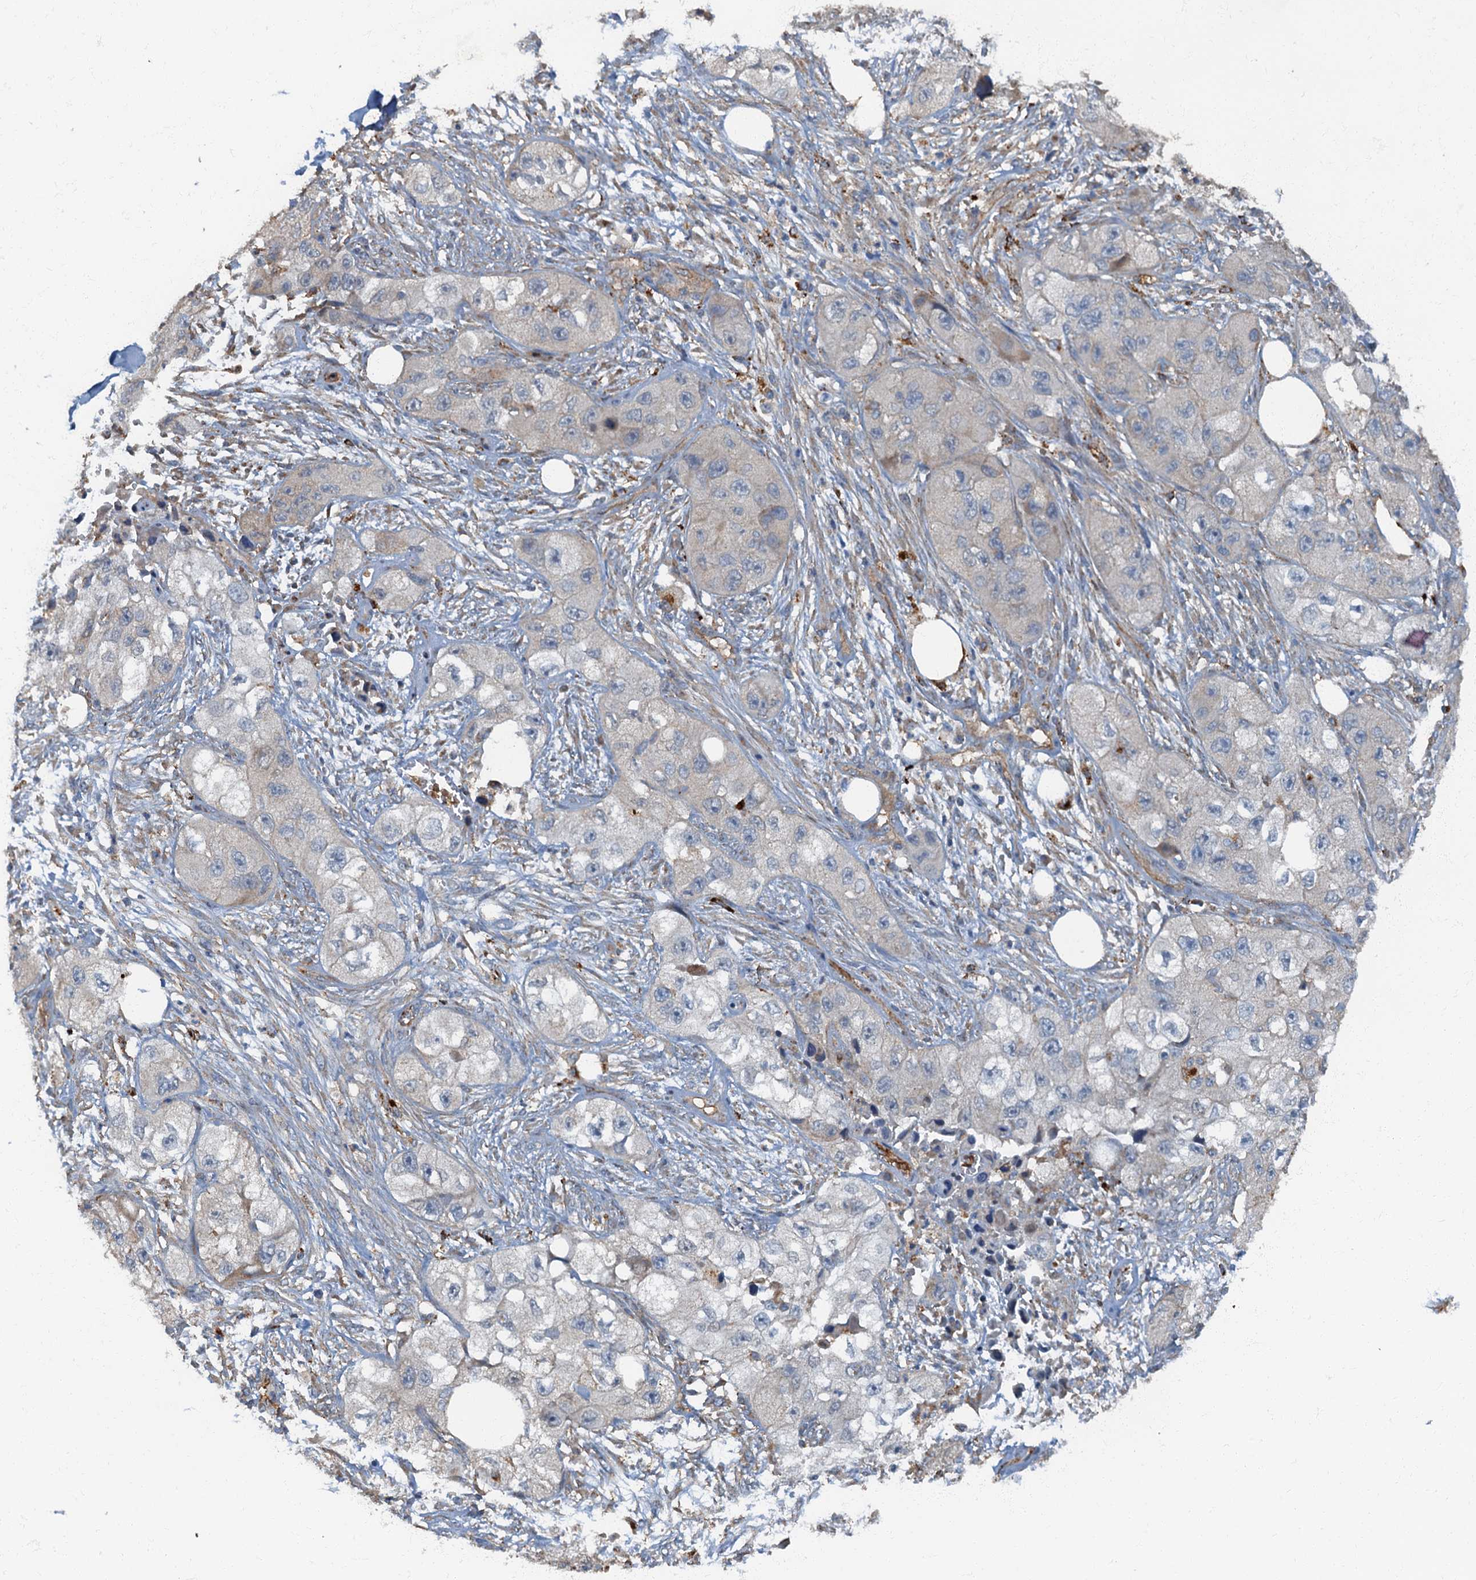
{"staining": {"intensity": "negative", "quantity": "none", "location": "none"}, "tissue": "skin cancer", "cell_type": "Tumor cells", "image_type": "cancer", "snomed": [{"axis": "morphology", "description": "Squamous cell carcinoma, NOS"}, {"axis": "topography", "description": "Skin"}, {"axis": "topography", "description": "Subcutis"}], "caption": "High power microscopy image of an immunohistochemistry image of skin cancer, revealing no significant positivity in tumor cells. Nuclei are stained in blue.", "gene": "ARL11", "patient": {"sex": "male", "age": 73}}